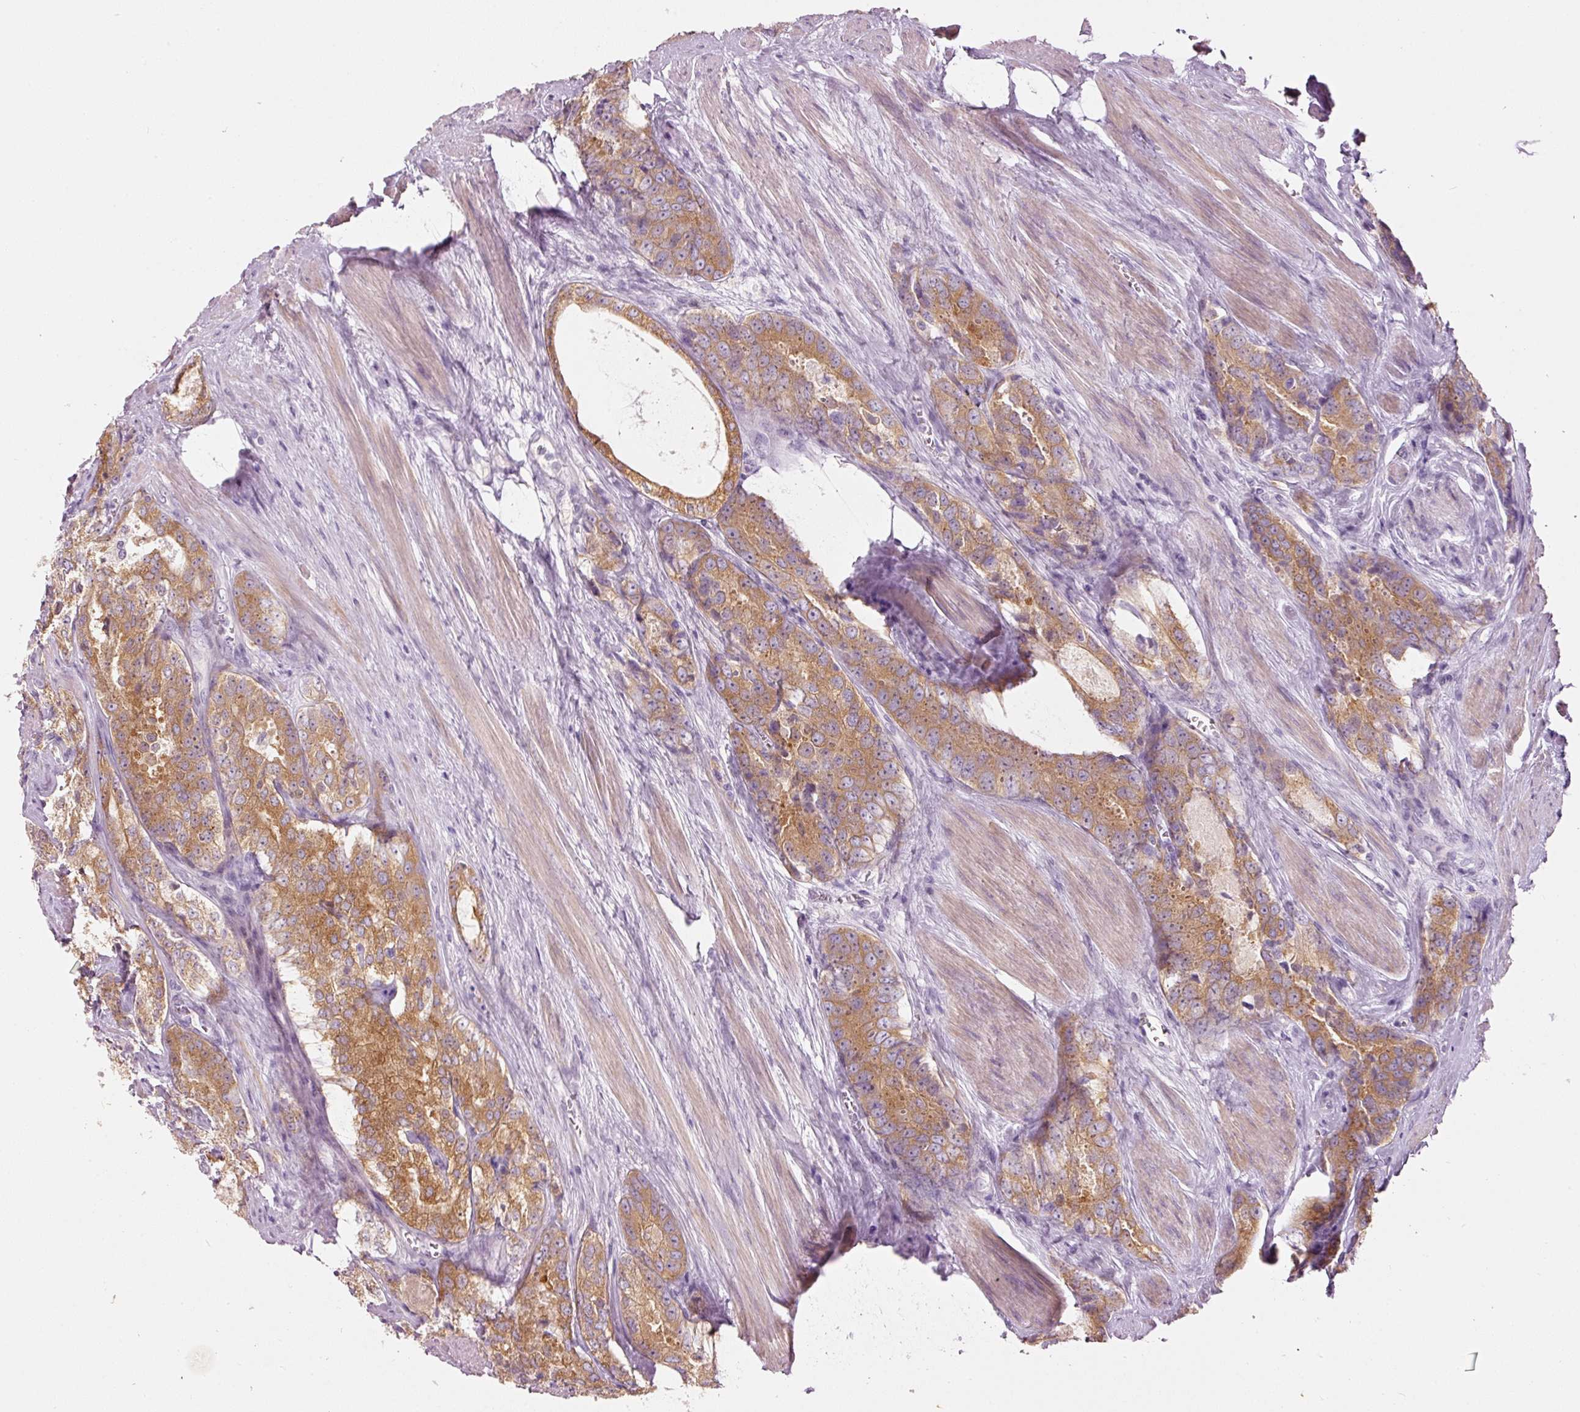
{"staining": {"intensity": "strong", "quantity": ">75%", "location": "cytoplasmic/membranous"}, "tissue": "prostate cancer", "cell_type": "Tumor cells", "image_type": "cancer", "snomed": [{"axis": "morphology", "description": "Adenocarcinoma, Low grade"}, {"axis": "topography", "description": "Prostate"}], "caption": "Immunohistochemistry (DAB) staining of prostate low-grade adenocarcinoma demonstrates strong cytoplasmic/membranous protein positivity in approximately >75% of tumor cells. (DAB IHC with brightfield microscopy, high magnification).", "gene": "PDXDC1", "patient": {"sex": "male", "age": 68}}